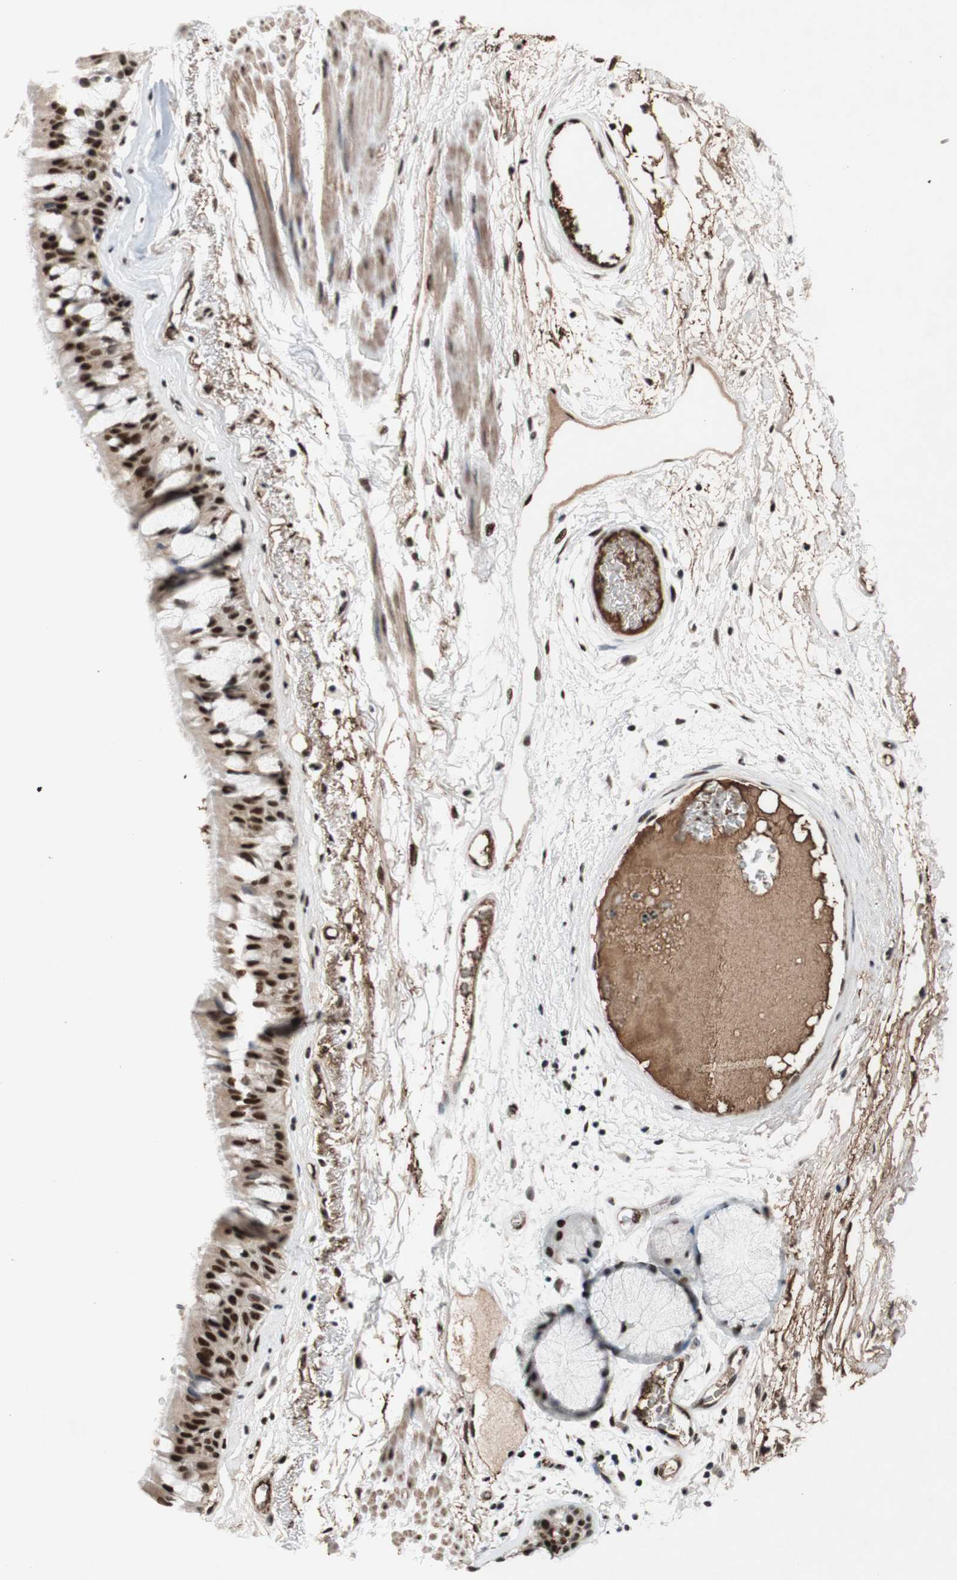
{"staining": {"intensity": "strong", "quantity": ">75%", "location": "cytoplasmic/membranous,nuclear"}, "tissue": "bronchus", "cell_type": "Respiratory epithelial cells", "image_type": "normal", "snomed": [{"axis": "morphology", "description": "Normal tissue, NOS"}, {"axis": "topography", "description": "Bronchus"}], "caption": "Immunohistochemistry (DAB (3,3'-diaminobenzidine)) staining of benign human bronchus demonstrates strong cytoplasmic/membranous,nuclear protein positivity in approximately >75% of respiratory epithelial cells. Nuclei are stained in blue.", "gene": "TLE1", "patient": {"sex": "male", "age": 66}}